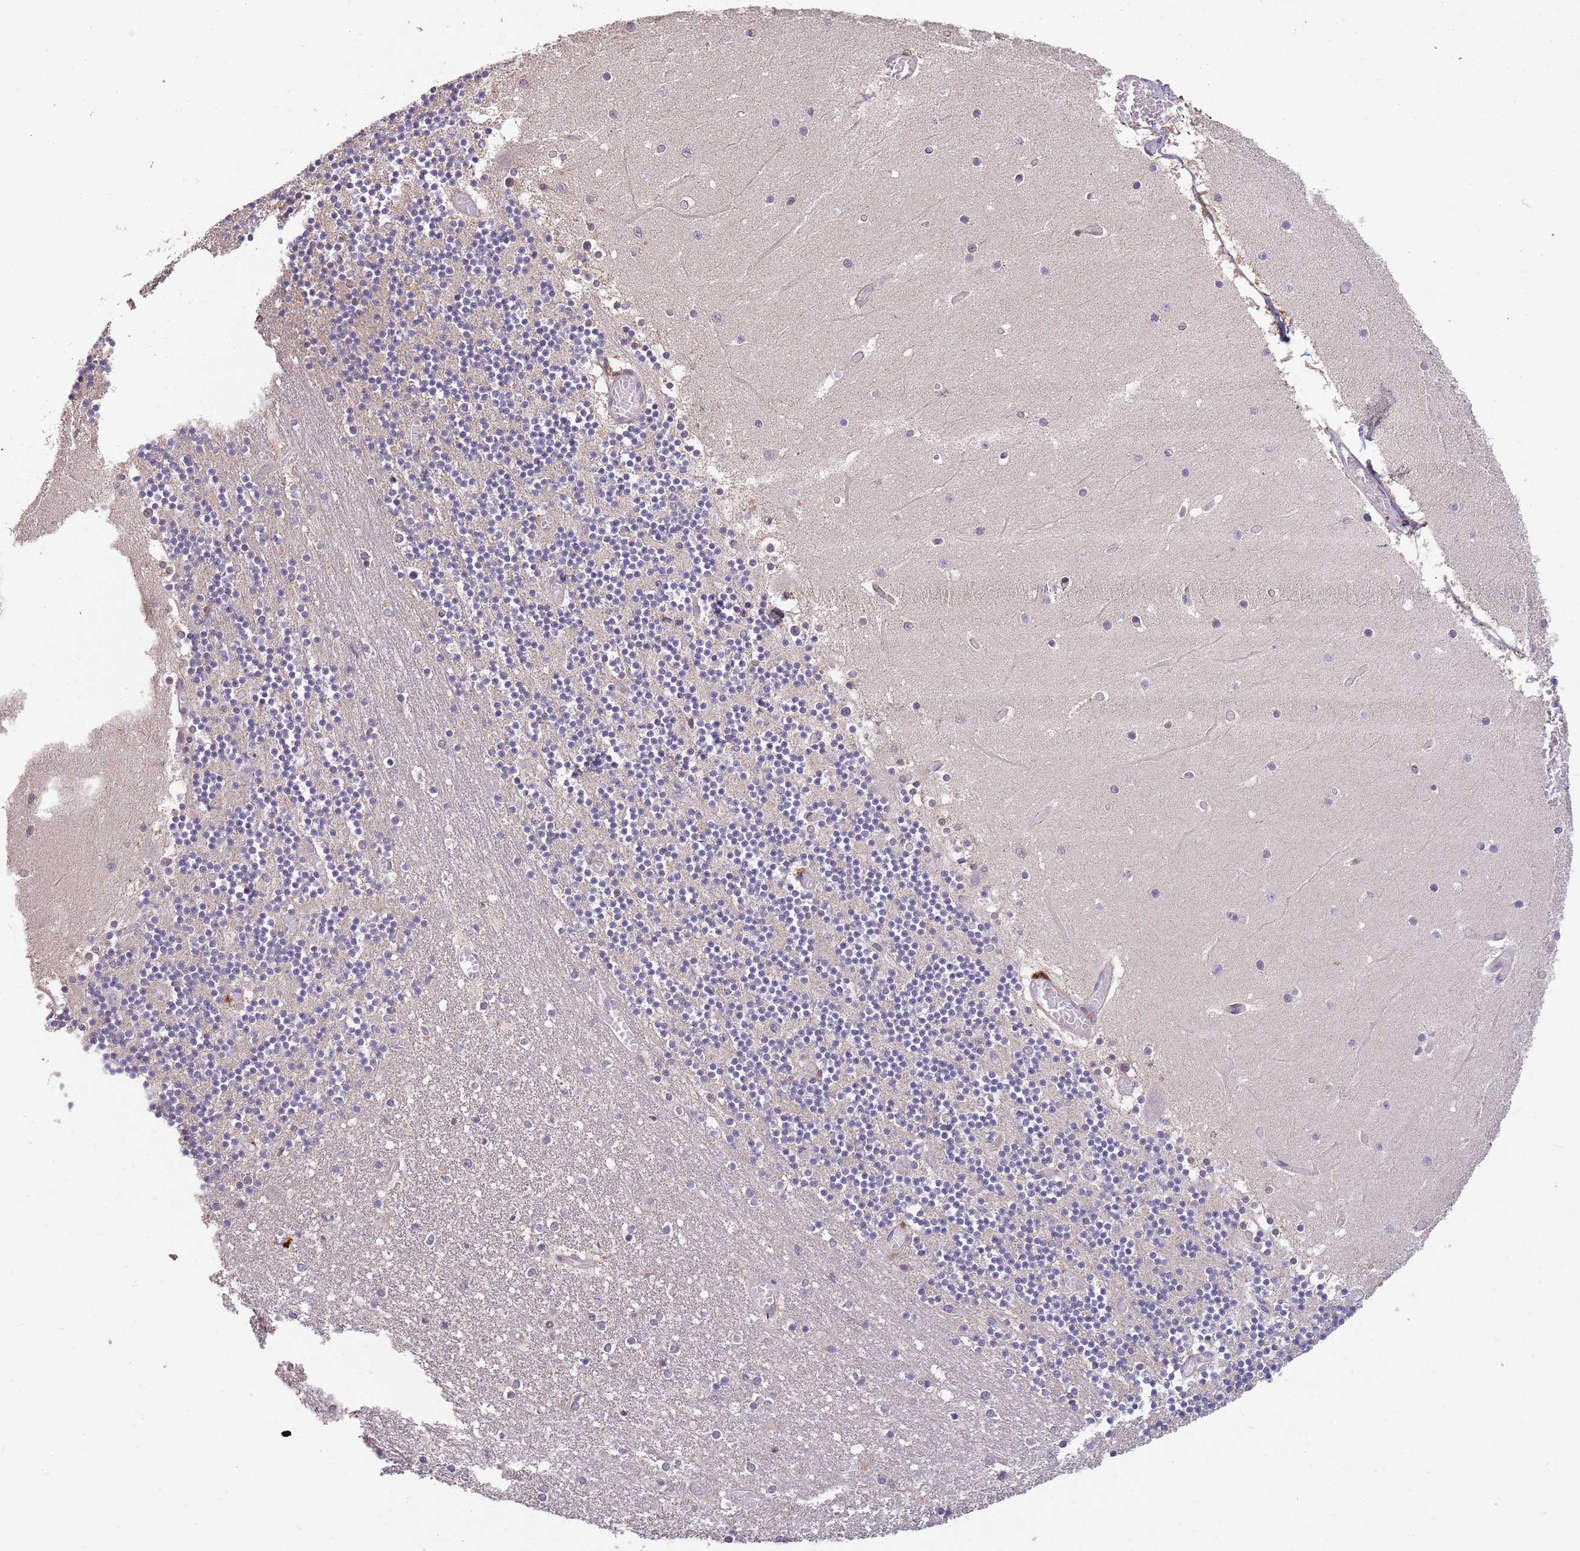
{"staining": {"intensity": "negative", "quantity": "none", "location": "none"}, "tissue": "cerebellum", "cell_type": "Cells in granular layer", "image_type": "normal", "snomed": [{"axis": "morphology", "description": "Normal tissue, NOS"}, {"axis": "topography", "description": "Cerebellum"}], "caption": "High power microscopy image of an IHC micrograph of normal cerebellum, revealing no significant positivity in cells in granular layer.", "gene": "ZNF639", "patient": {"sex": "female", "age": 28}}